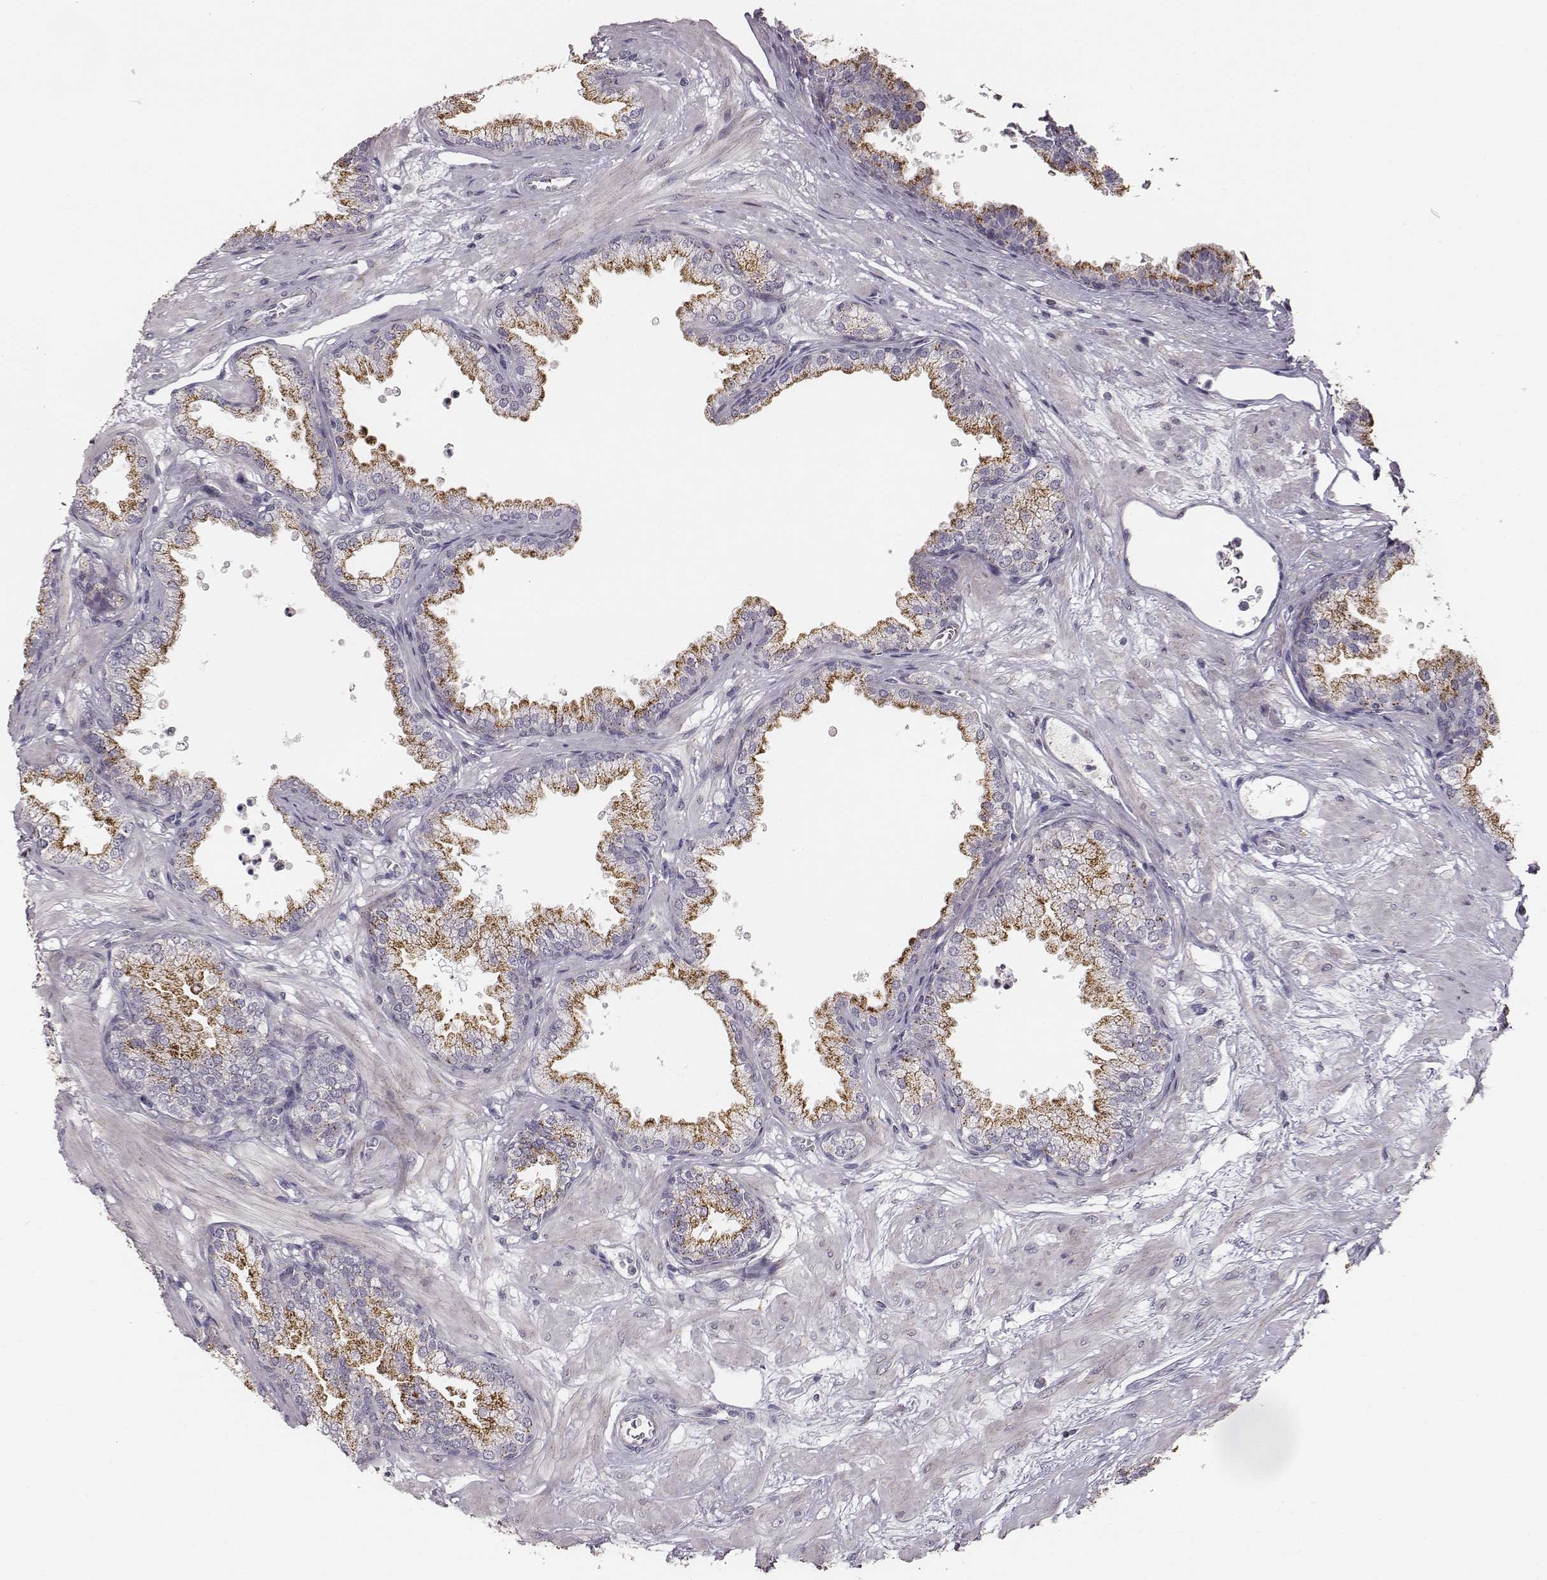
{"staining": {"intensity": "moderate", "quantity": ">75%", "location": "cytoplasmic/membranous"}, "tissue": "prostate", "cell_type": "Glandular cells", "image_type": "normal", "snomed": [{"axis": "morphology", "description": "Normal tissue, NOS"}, {"axis": "topography", "description": "Prostate"}], "caption": "This is an image of immunohistochemistry staining of unremarkable prostate, which shows moderate staining in the cytoplasmic/membranous of glandular cells.", "gene": "ABCD3", "patient": {"sex": "male", "age": 37}}